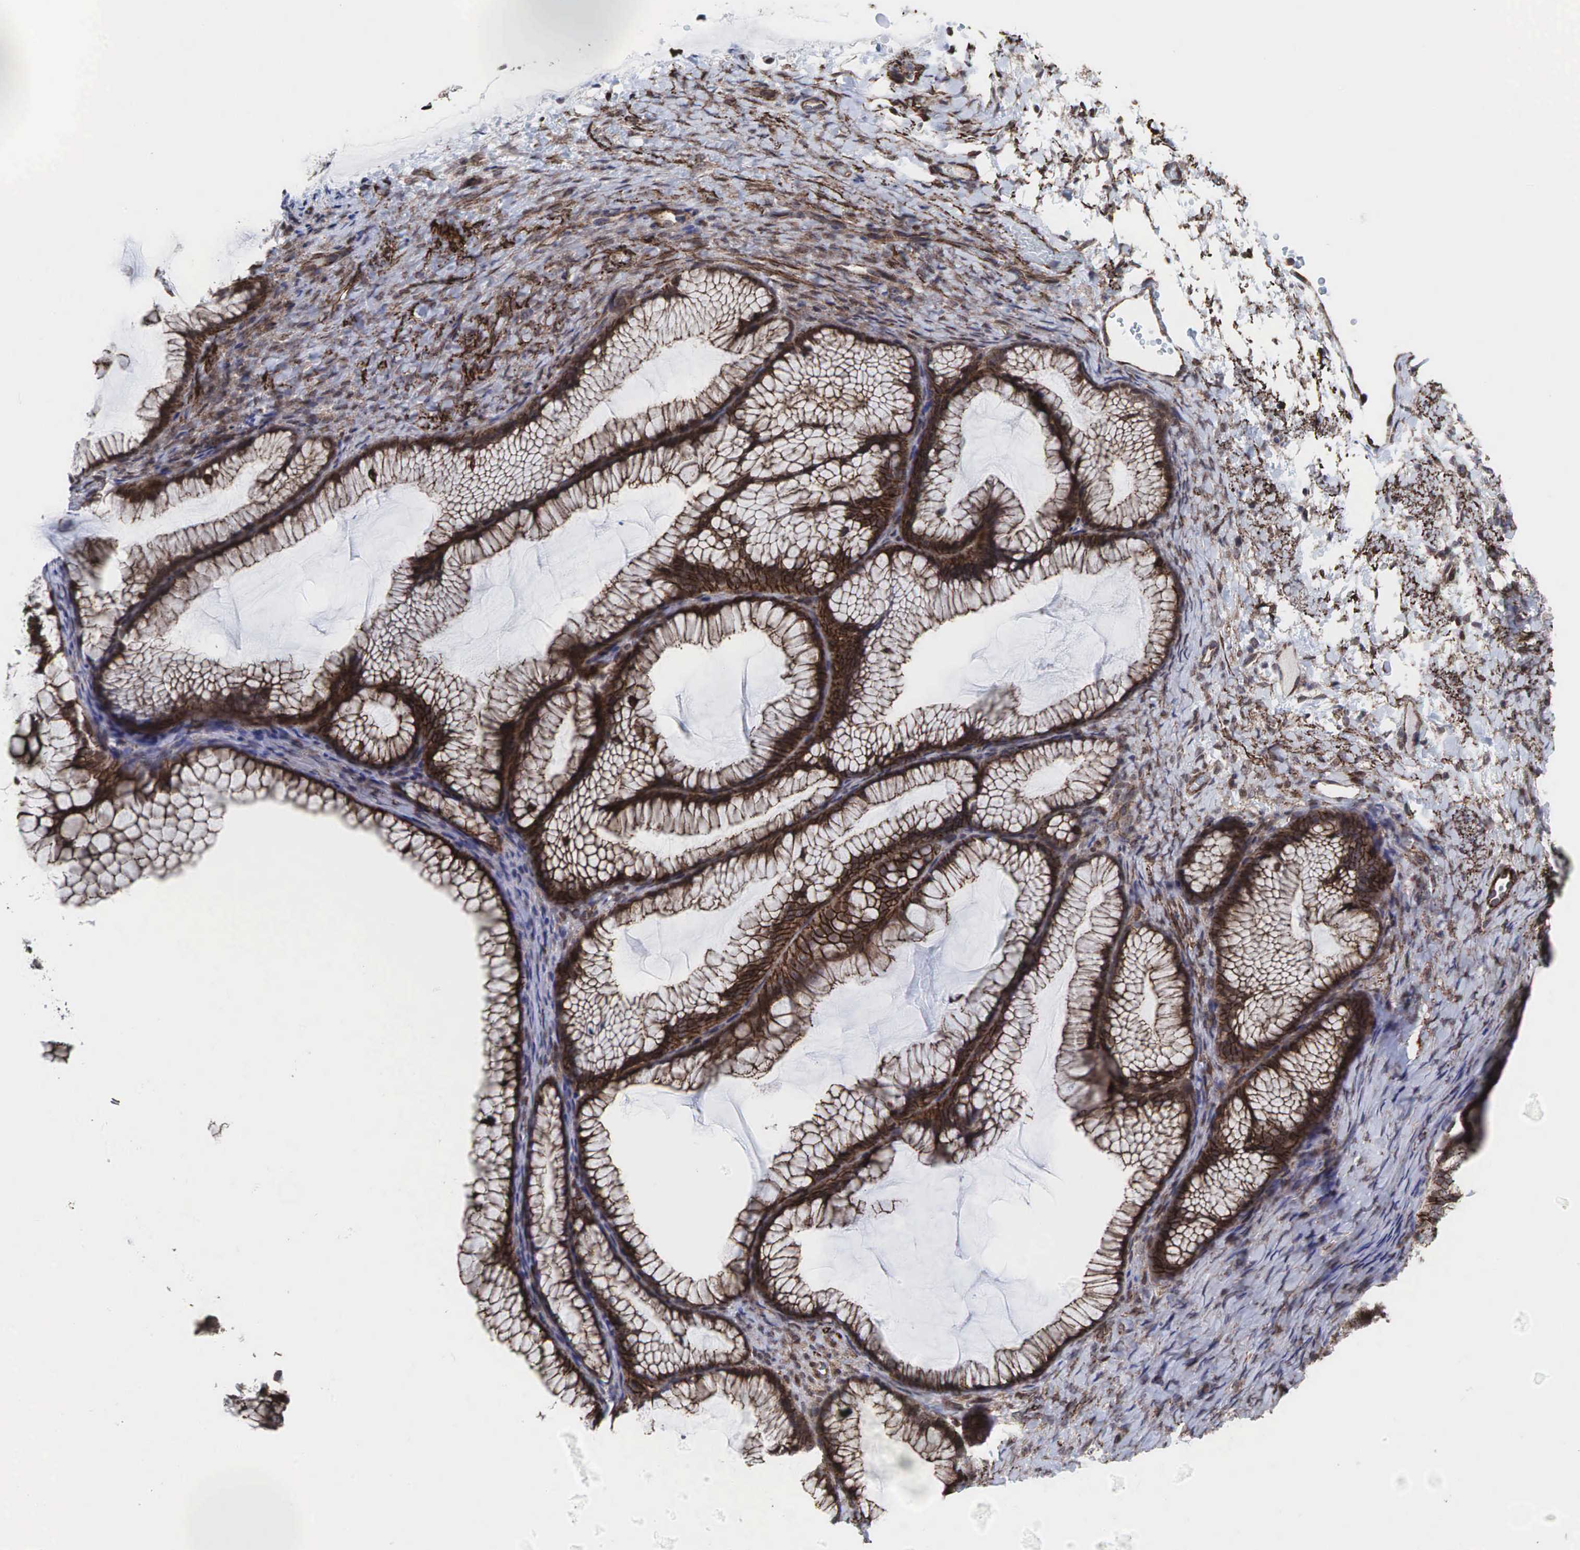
{"staining": {"intensity": "moderate", "quantity": ">75%", "location": "cytoplasmic/membranous"}, "tissue": "ovarian cancer", "cell_type": "Tumor cells", "image_type": "cancer", "snomed": [{"axis": "morphology", "description": "Cystadenocarcinoma, mucinous, NOS"}, {"axis": "topography", "description": "Ovary"}], "caption": "Brown immunohistochemical staining in human ovarian mucinous cystadenocarcinoma displays moderate cytoplasmic/membranous positivity in approximately >75% of tumor cells. The staining was performed using DAB (3,3'-diaminobenzidine) to visualize the protein expression in brown, while the nuclei were stained in blue with hematoxylin (Magnification: 20x).", "gene": "GPRASP1", "patient": {"sex": "female", "age": 41}}